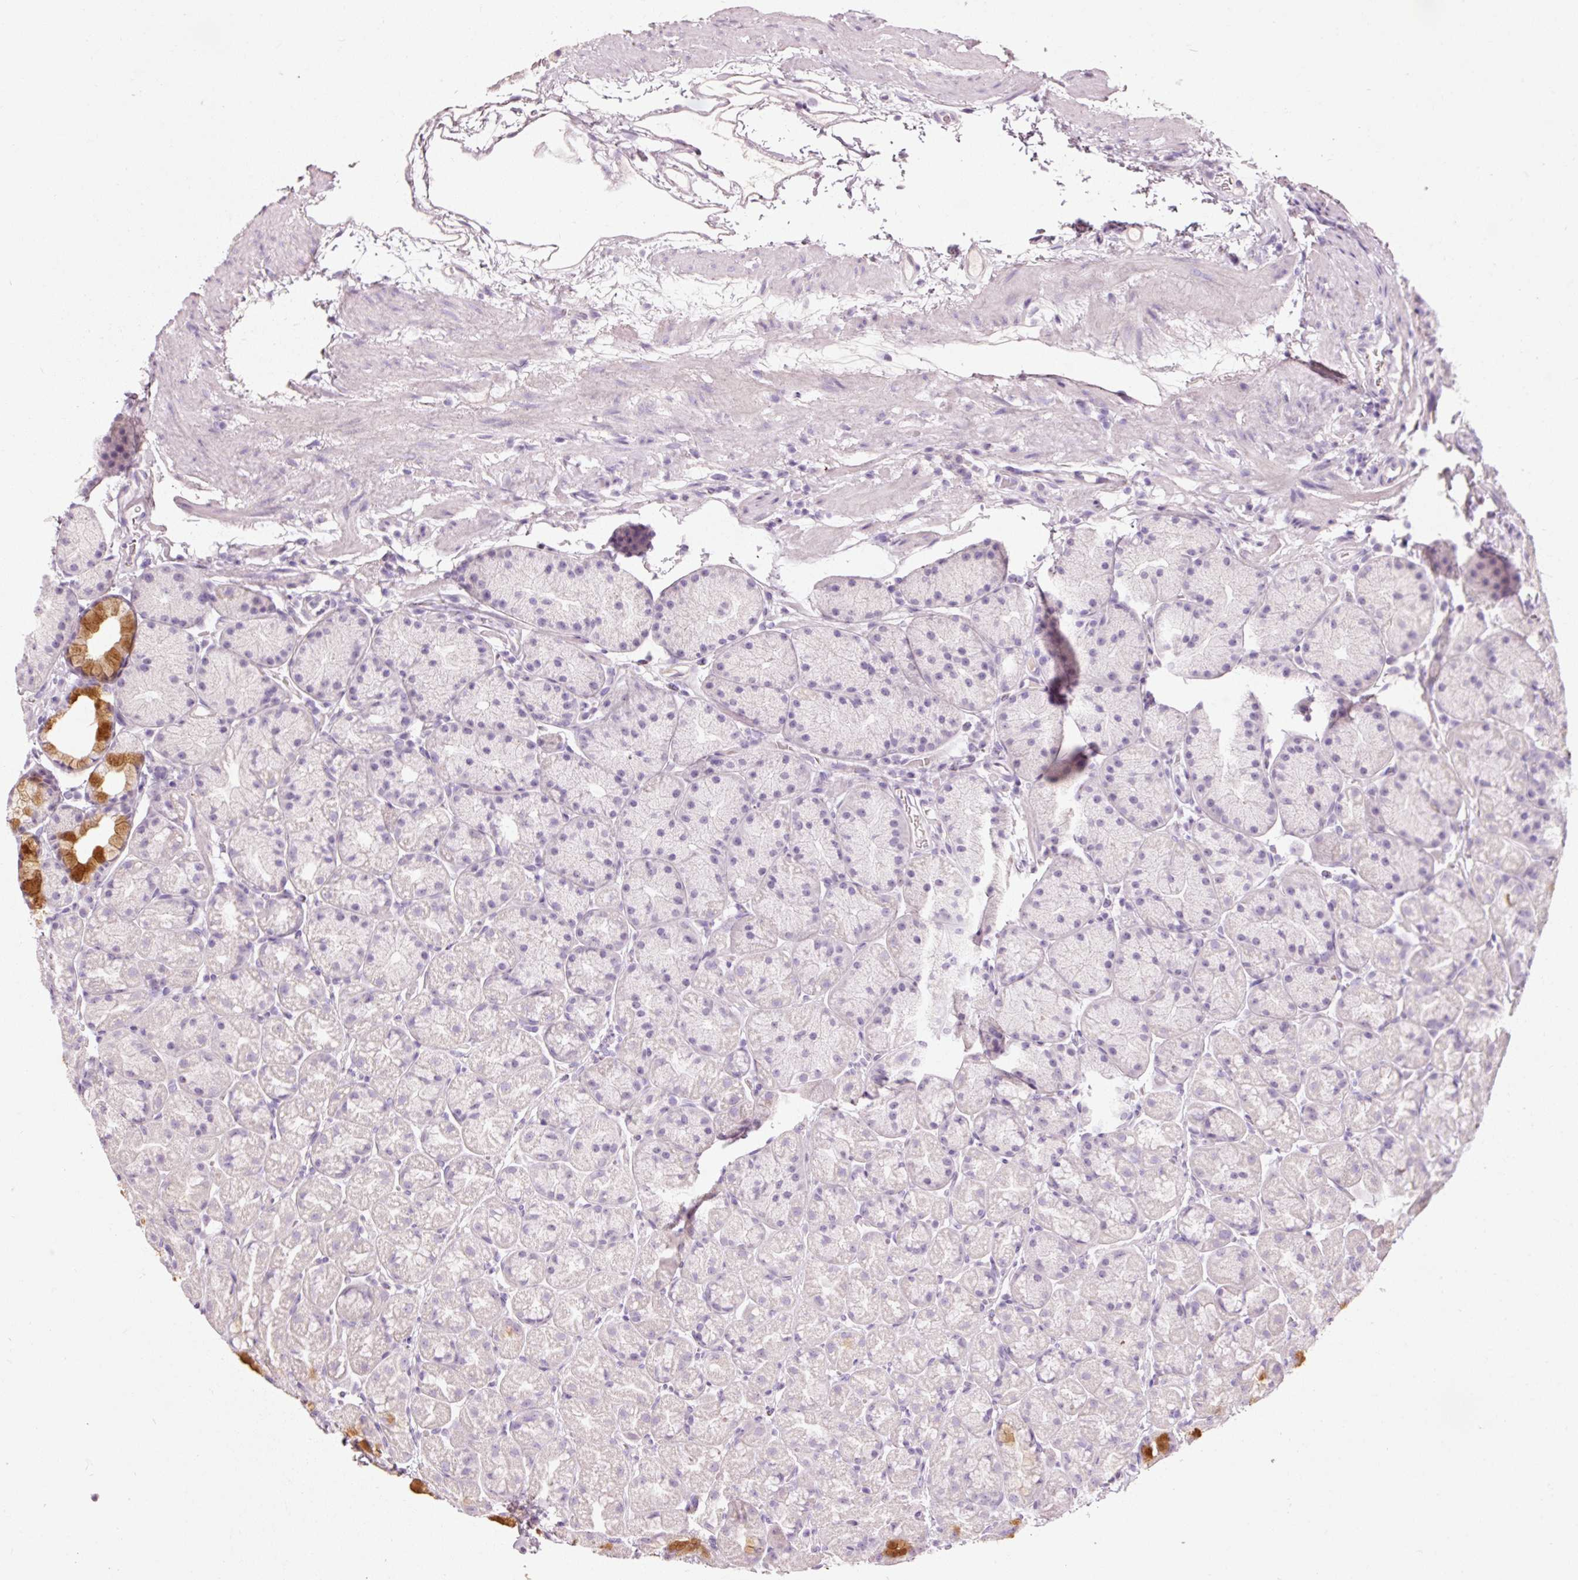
{"staining": {"intensity": "strong", "quantity": "<25%", "location": "cytoplasmic/membranous"}, "tissue": "stomach", "cell_type": "Glandular cells", "image_type": "normal", "snomed": [{"axis": "morphology", "description": "Normal tissue, NOS"}, {"axis": "topography", "description": "Stomach, lower"}], "caption": "The image reveals staining of normal stomach, revealing strong cytoplasmic/membranous protein staining (brown color) within glandular cells.", "gene": "MUC5AC", "patient": {"sex": "male", "age": 67}}